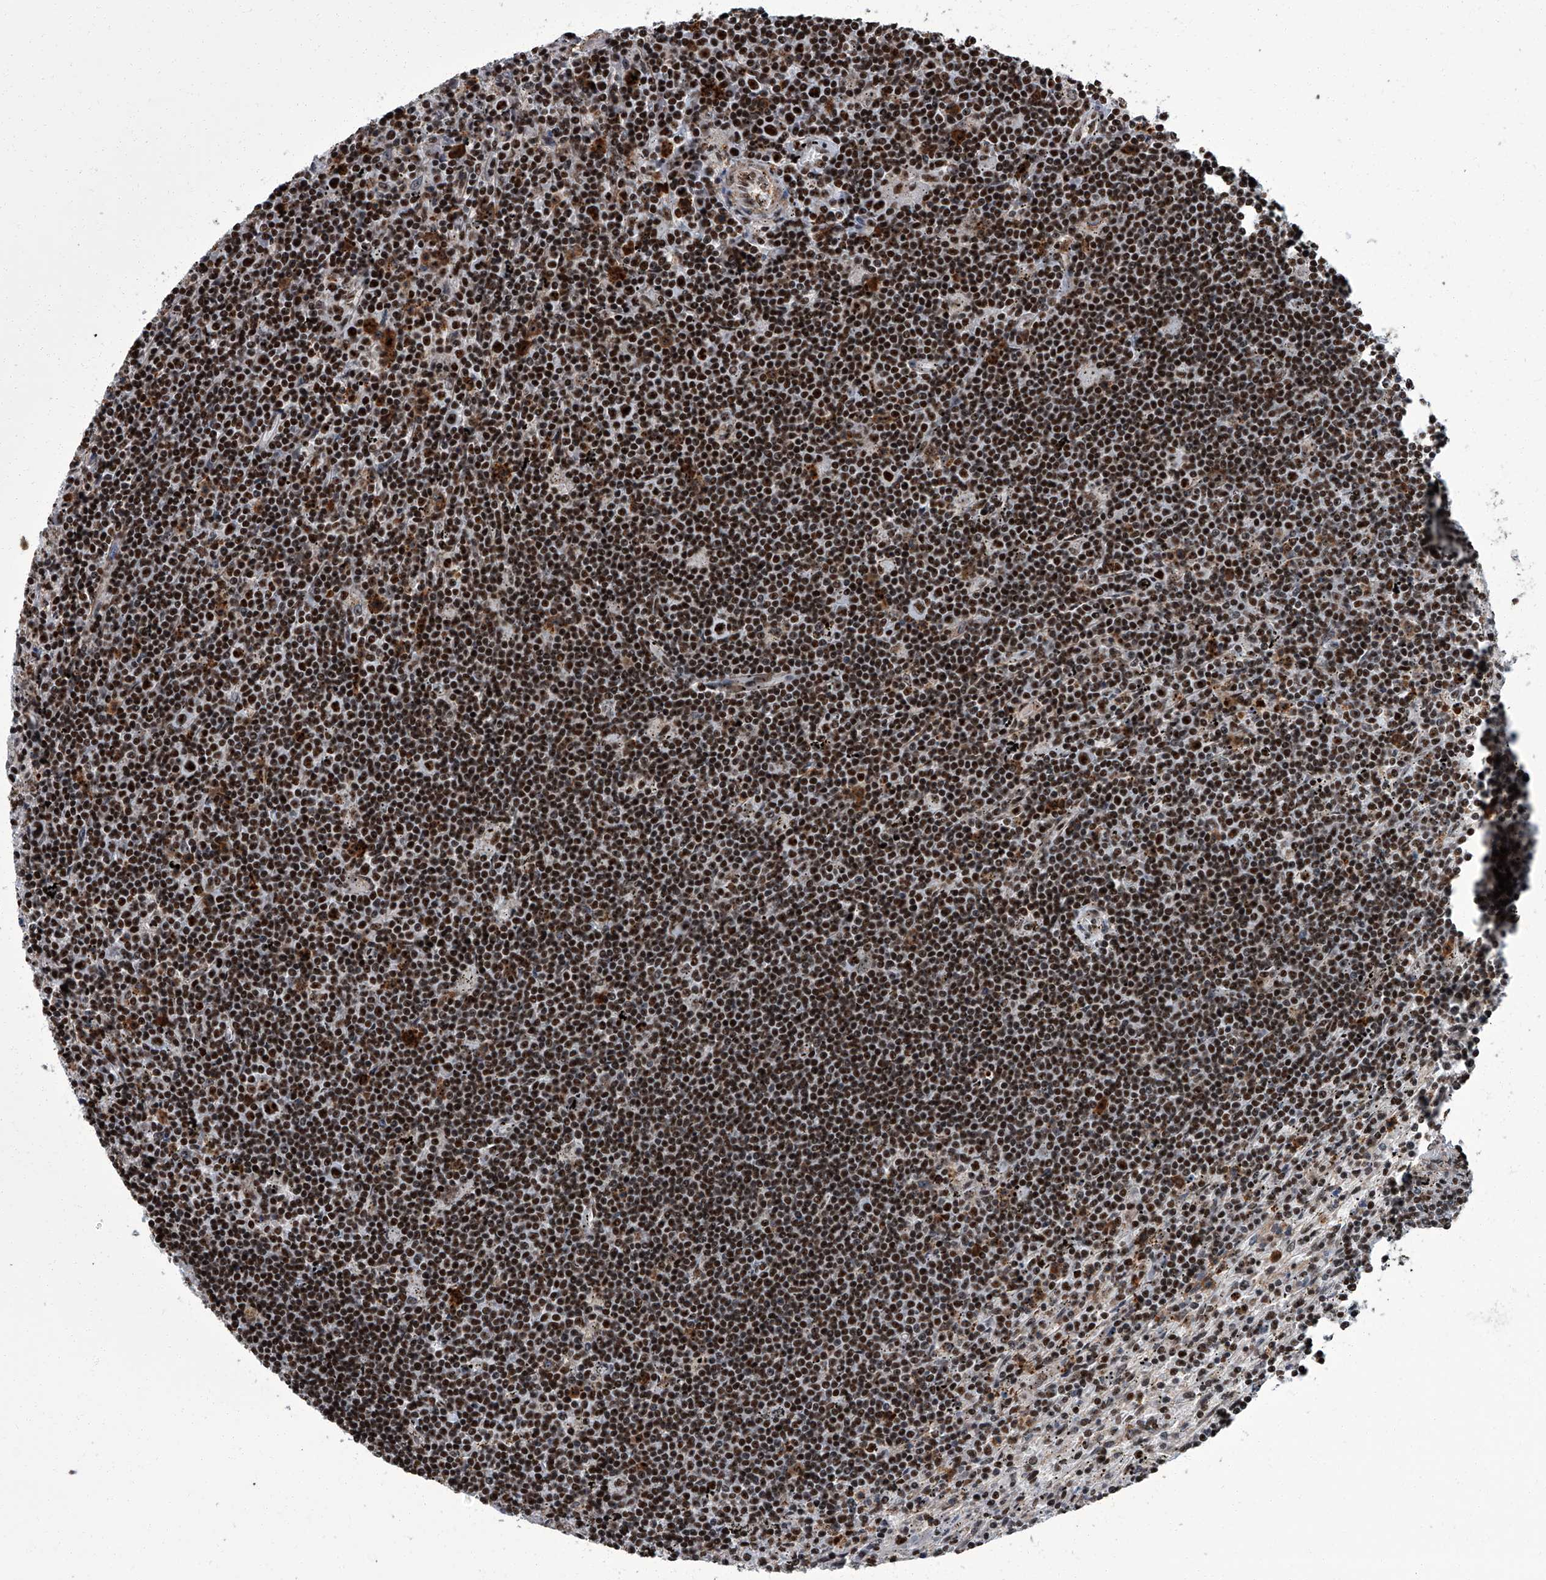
{"staining": {"intensity": "strong", "quantity": ">75%", "location": "nuclear"}, "tissue": "lymphoma", "cell_type": "Tumor cells", "image_type": "cancer", "snomed": [{"axis": "morphology", "description": "Malignant lymphoma, non-Hodgkin's type, Low grade"}, {"axis": "topography", "description": "Spleen"}], "caption": "Approximately >75% of tumor cells in human low-grade malignant lymphoma, non-Hodgkin's type exhibit strong nuclear protein expression as visualized by brown immunohistochemical staining.", "gene": "ZNF518B", "patient": {"sex": "male", "age": 76}}